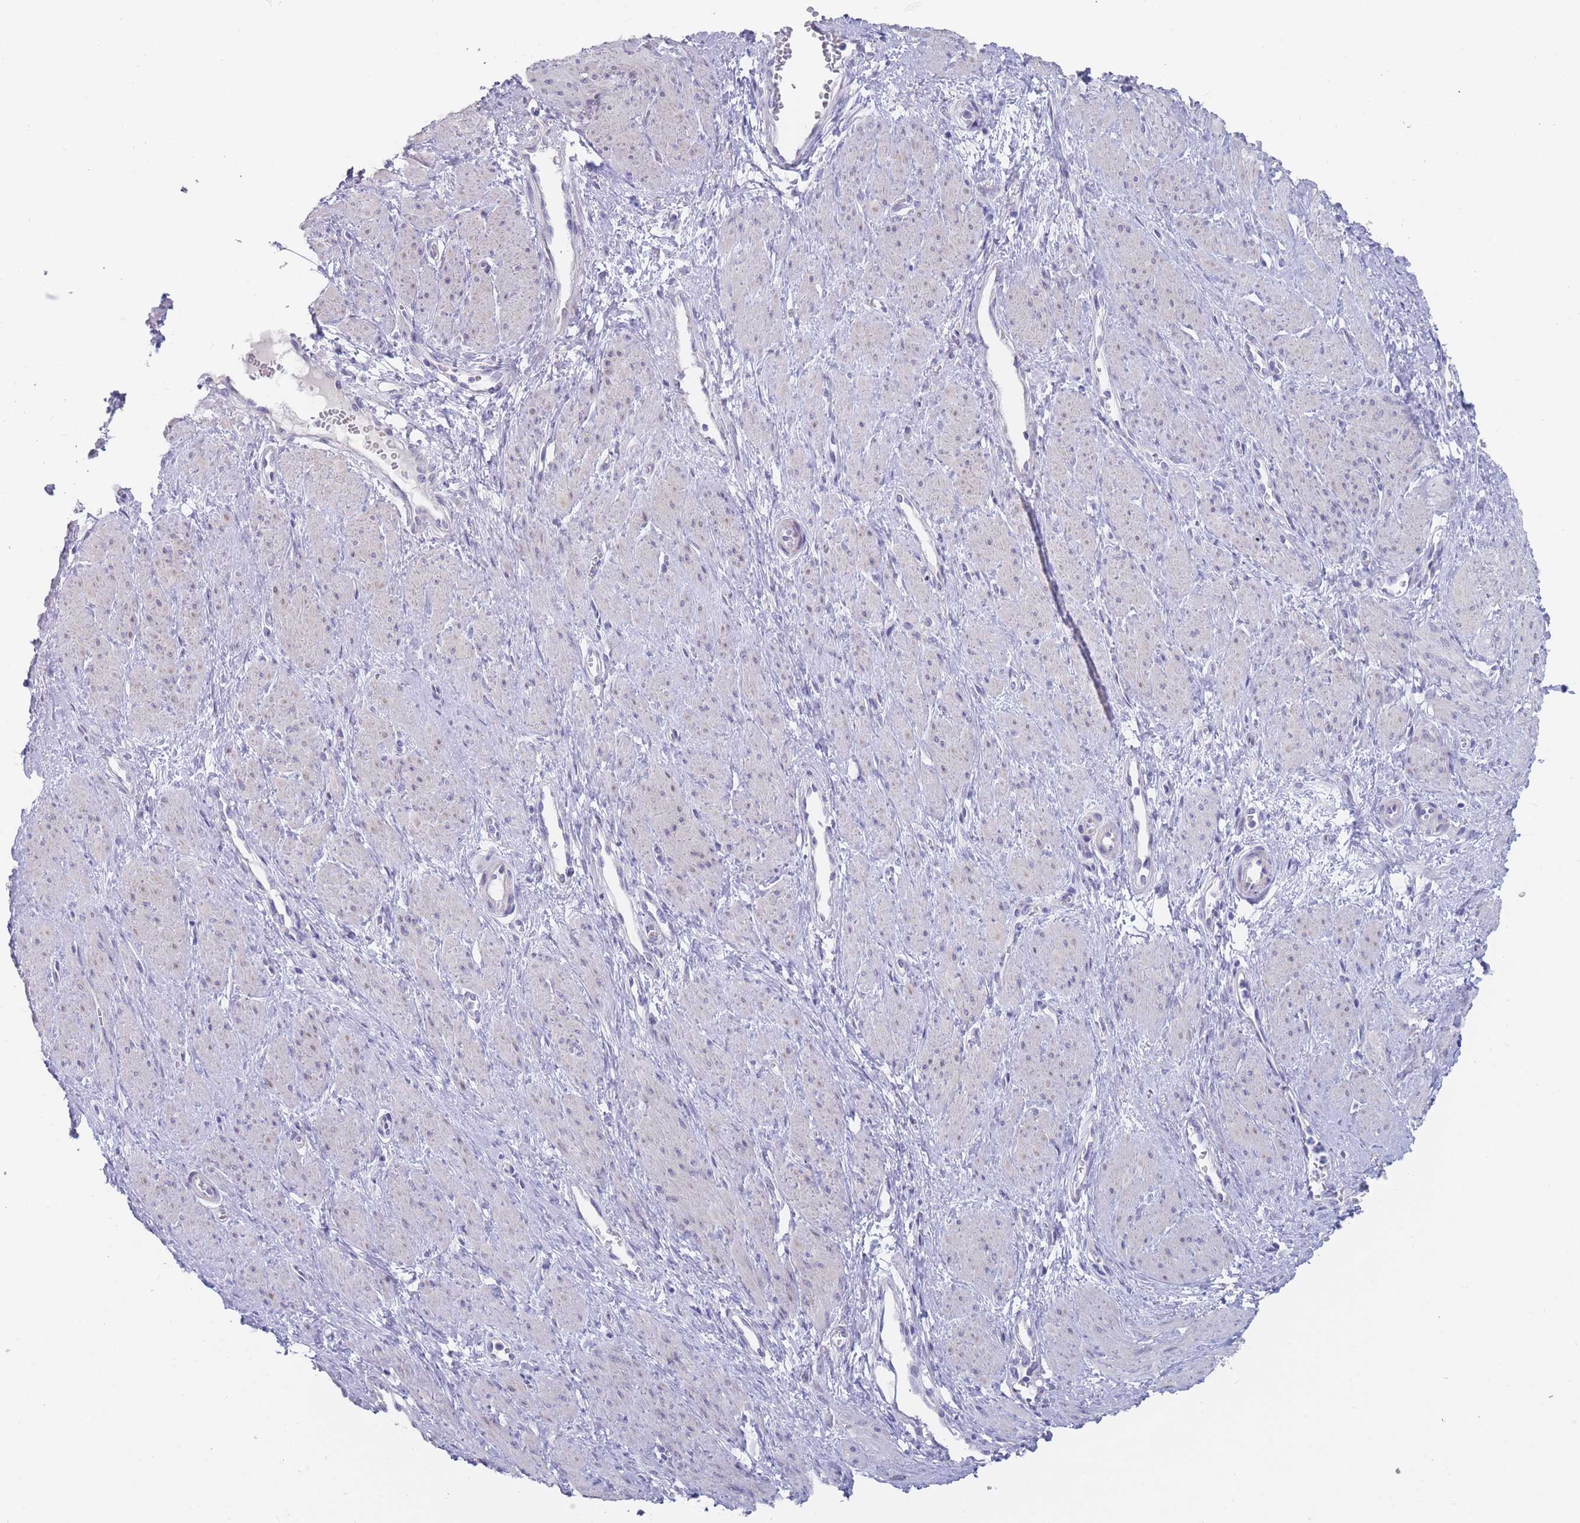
{"staining": {"intensity": "negative", "quantity": "none", "location": "none"}, "tissue": "smooth muscle", "cell_type": "Smooth muscle cells", "image_type": "normal", "snomed": [{"axis": "morphology", "description": "Normal tissue, NOS"}, {"axis": "topography", "description": "Smooth muscle"}, {"axis": "topography", "description": "Uterus"}], "caption": "An IHC image of normal smooth muscle is shown. There is no staining in smooth muscle cells of smooth muscle.", "gene": "PIGU", "patient": {"sex": "female", "age": 39}}